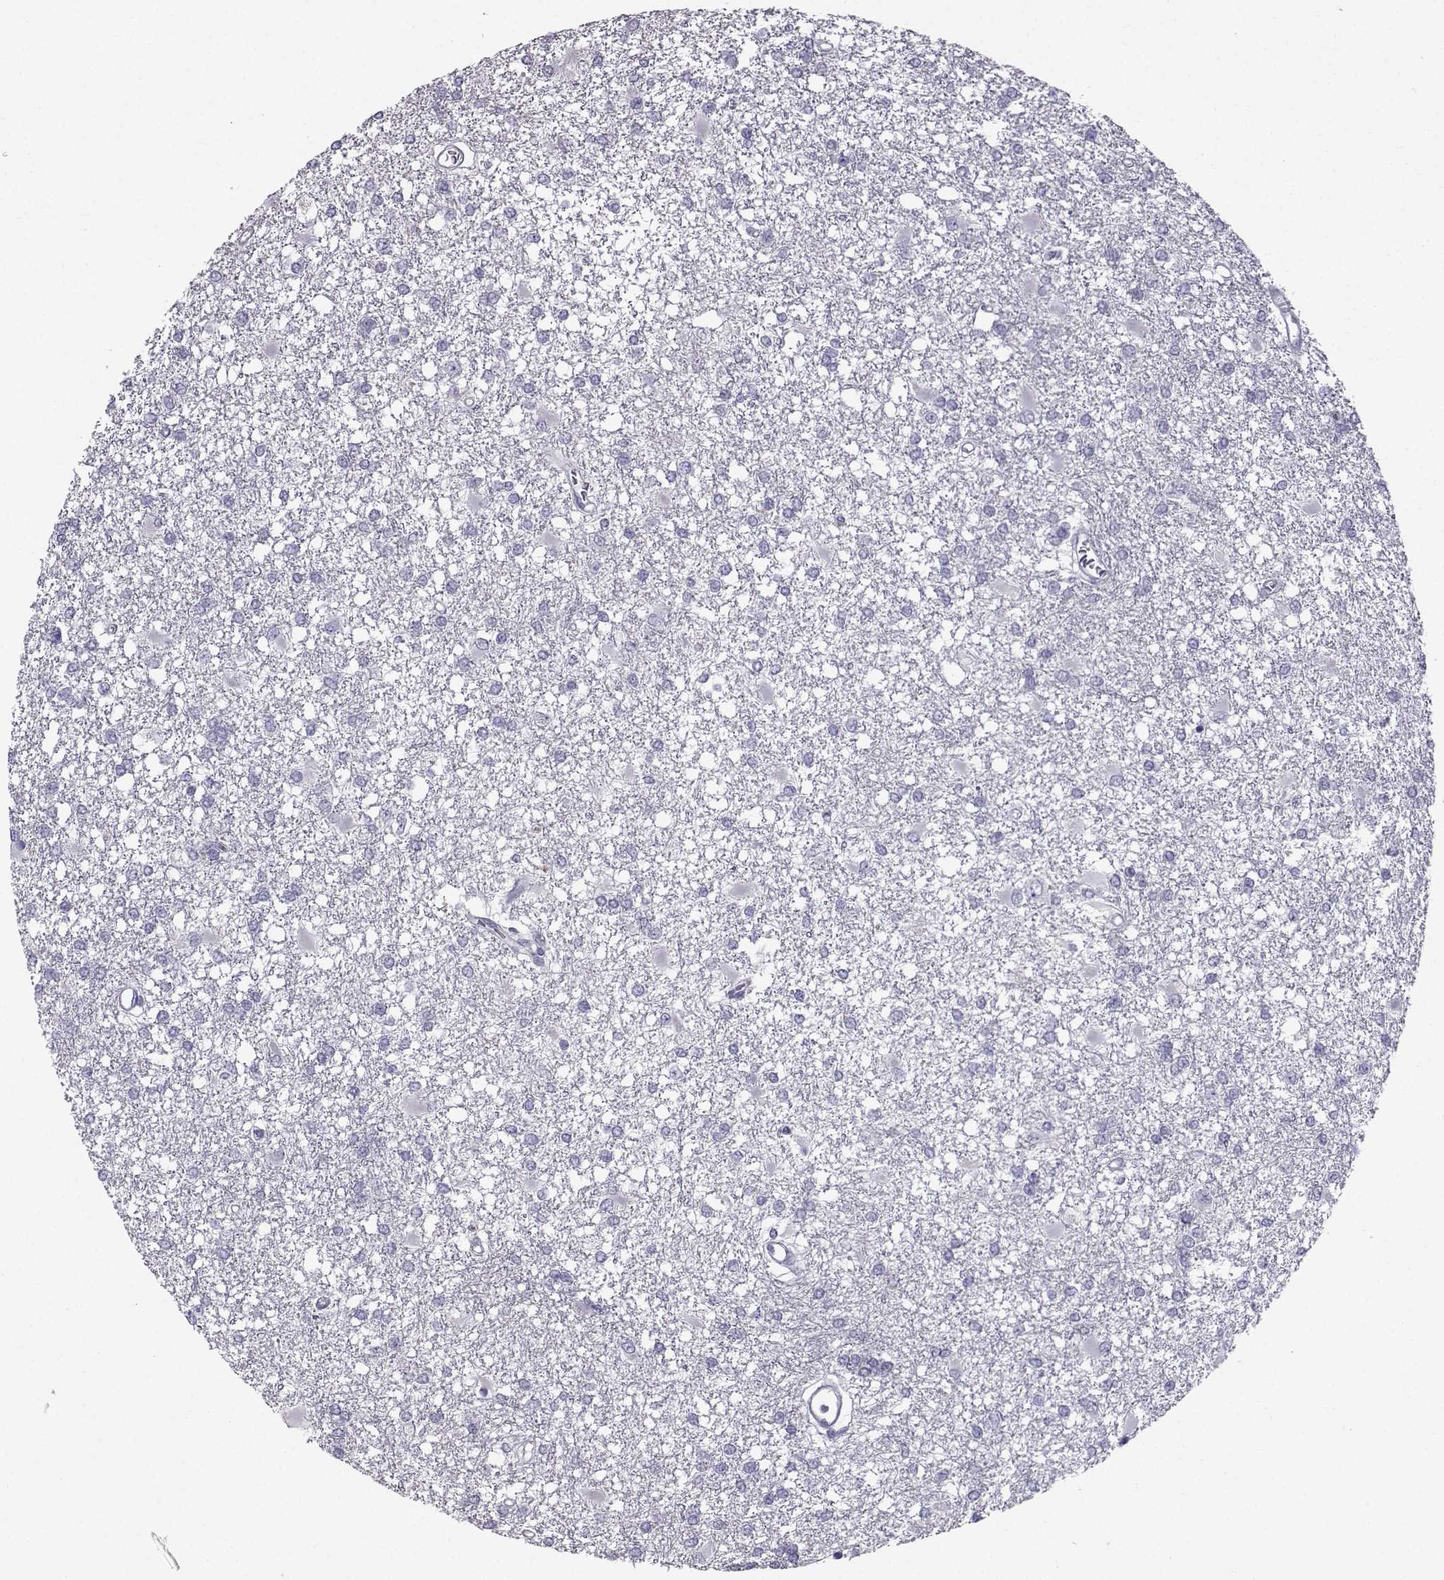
{"staining": {"intensity": "negative", "quantity": "none", "location": "none"}, "tissue": "glioma", "cell_type": "Tumor cells", "image_type": "cancer", "snomed": [{"axis": "morphology", "description": "Glioma, malignant, High grade"}, {"axis": "topography", "description": "Cerebral cortex"}], "caption": "This is an immunohistochemistry (IHC) histopathology image of glioma. There is no expression in tumor cells.", "gene": "CALCR", "patient": {"sex": "male", "age": 79}}